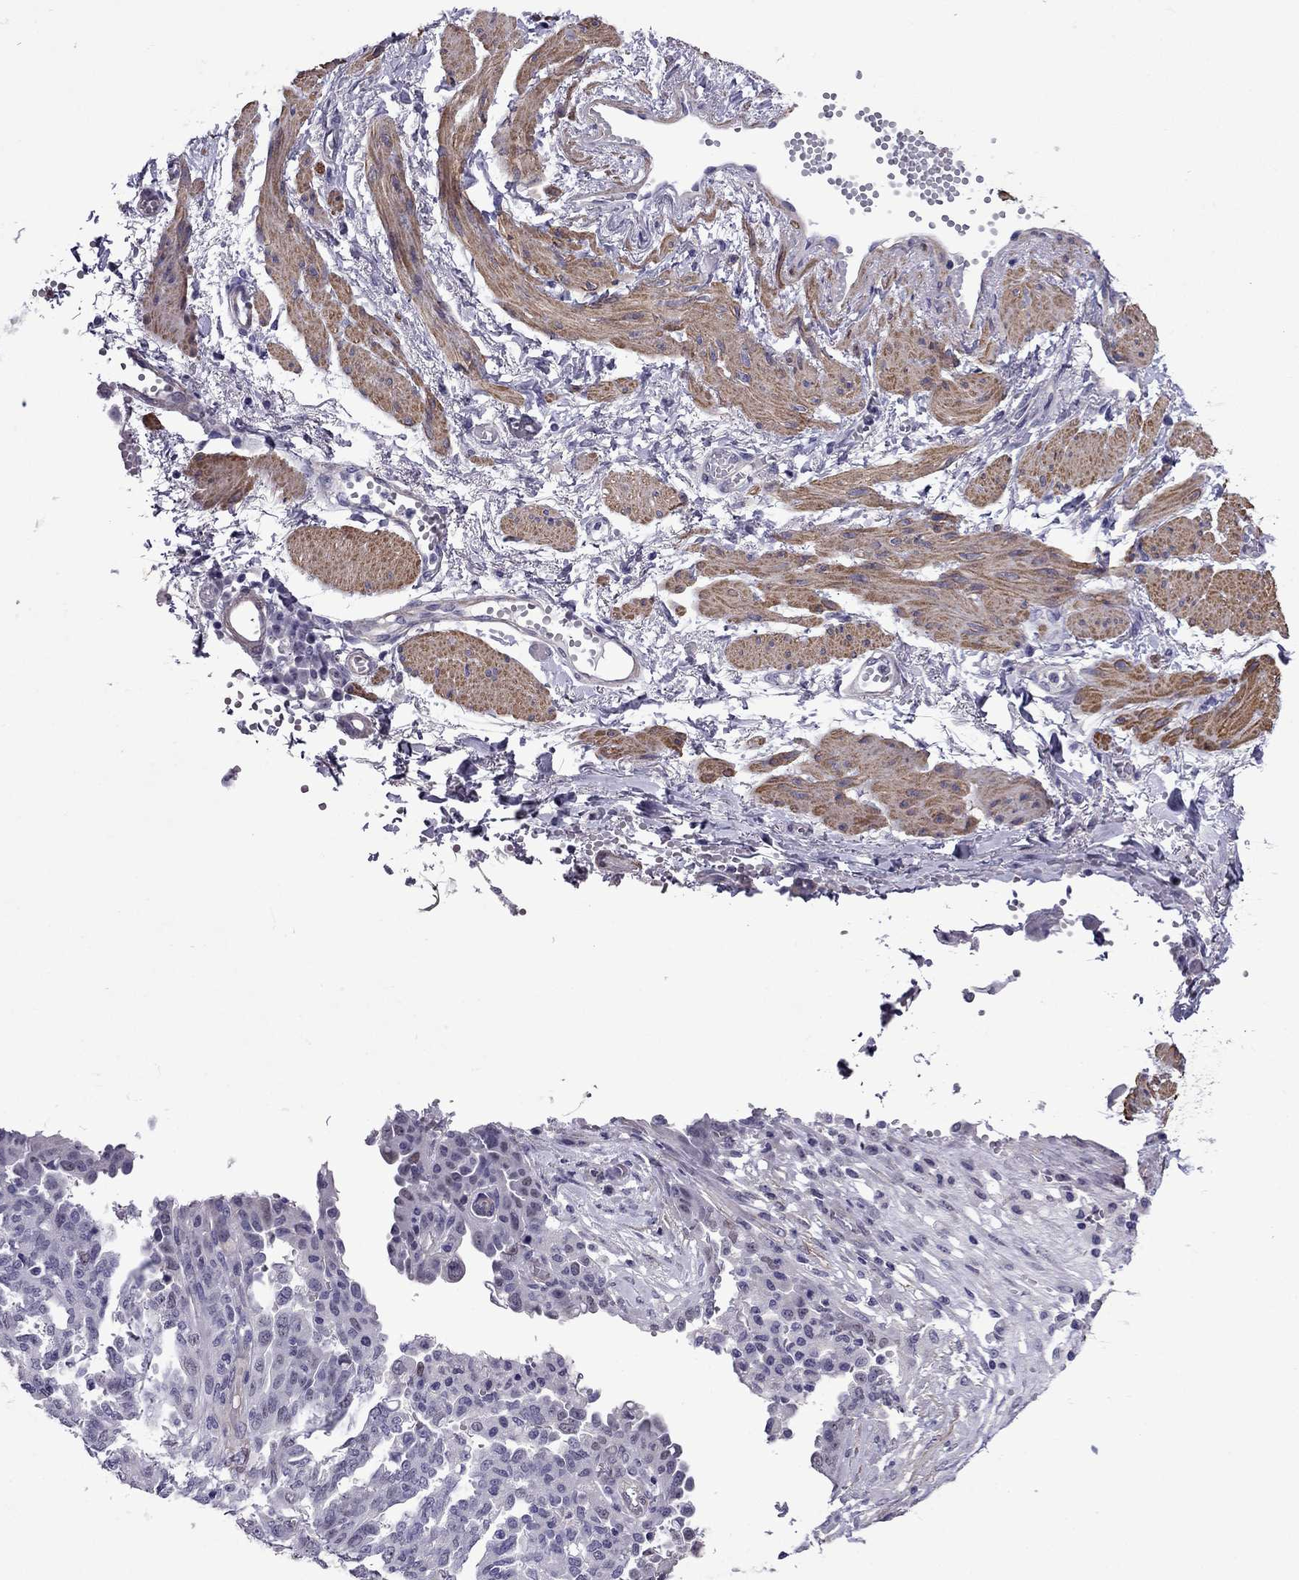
{"staining": {"intensity": "negative", "quantity": "none", "location": "none"}, "tissue": "ovarian cancer", "cell_type": "Tumor cells", "image_type": "cancer", "snomed": [{"axis": "morphology", "description": "Cystadenocarcinoma, serous, NOS"}, {"axis": "topography", "description": "Ovary"}], "caption": "Immunohistochemical staining of human serous cystadenocarcinoma (ovarian) demonstrates no significant positivity in tumor cells.", "gene": "CHRNA5", "patient": {"sex": "female", "age": 67}}